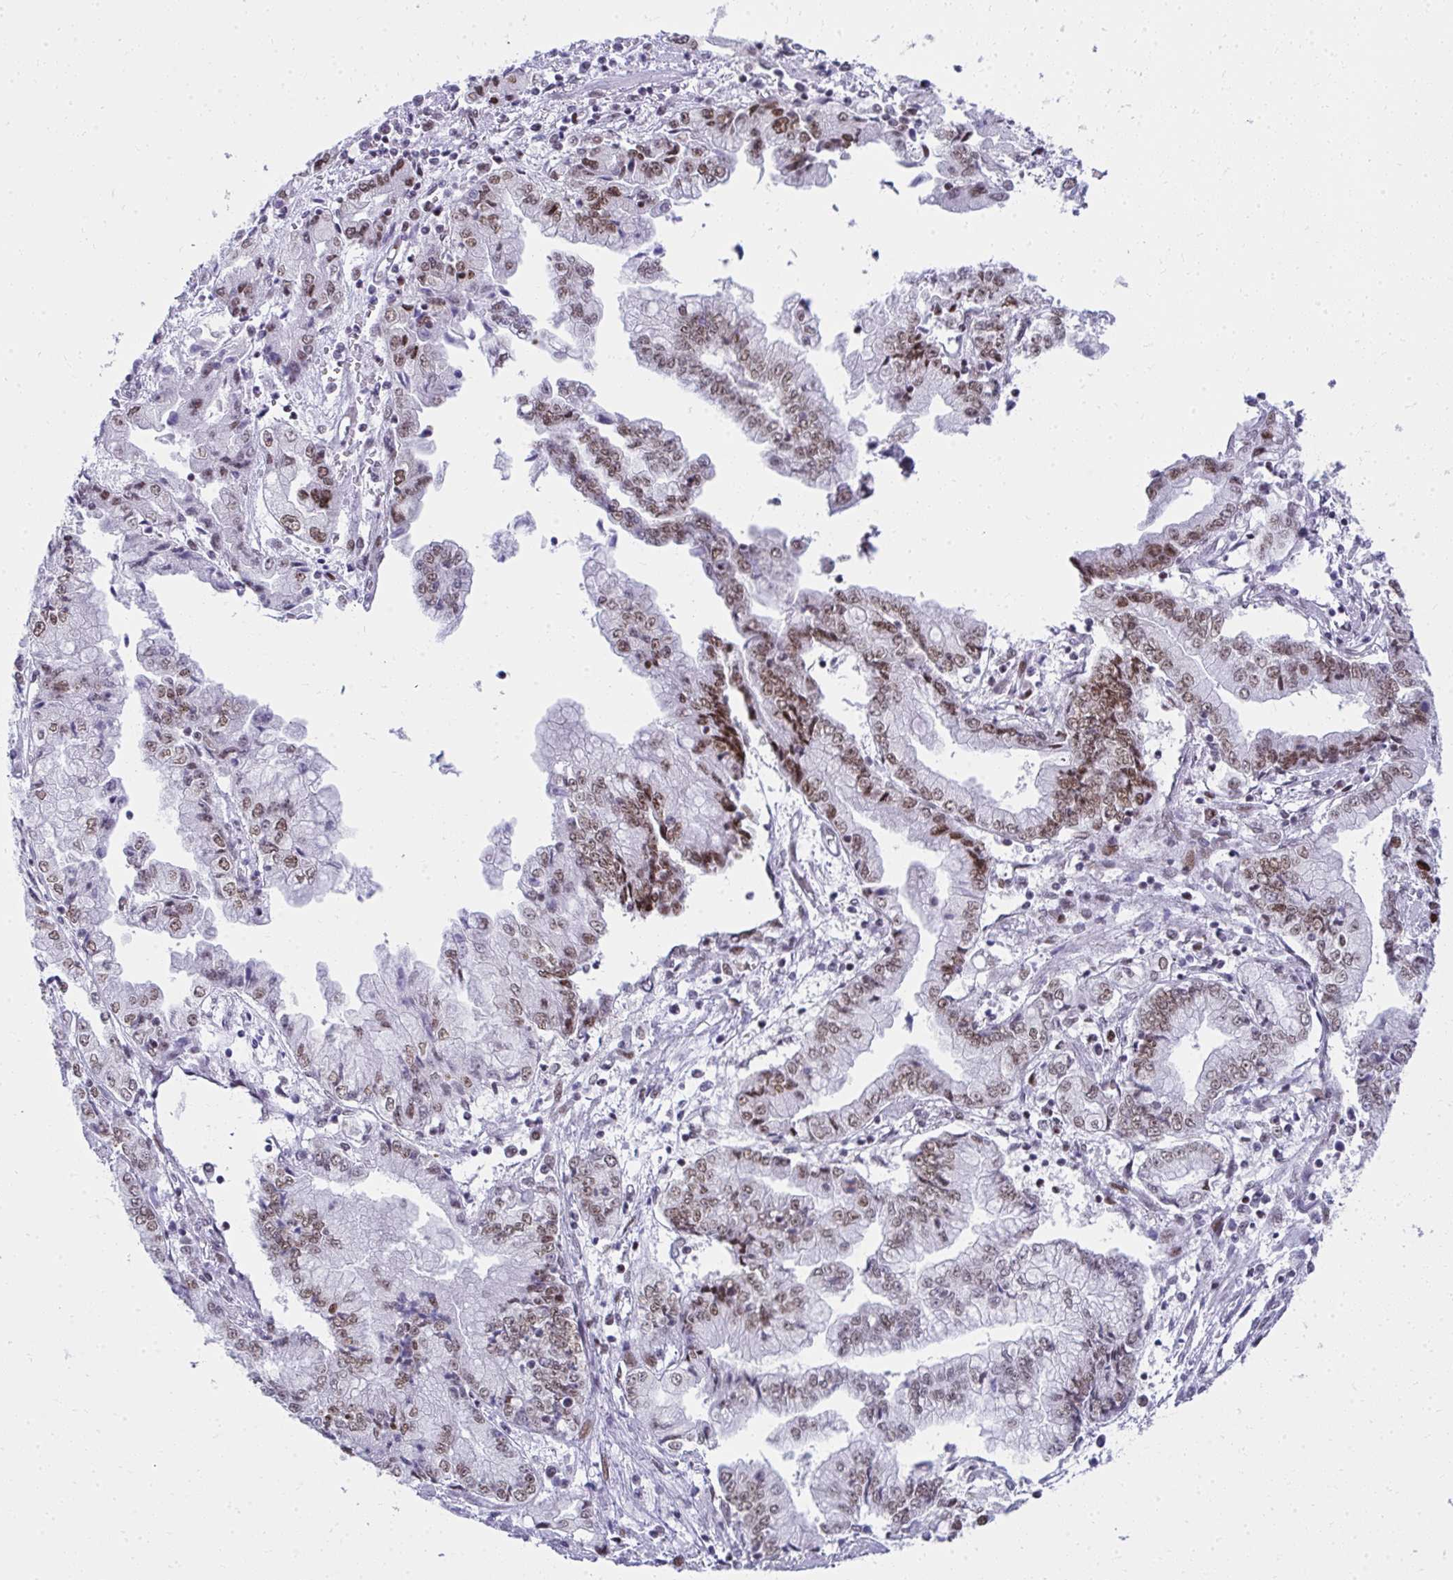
{"staining": {"intensity": "moderate", "quantity": ">75%", "location": "nuclear"}, "tissue": "stomach cancer", "cell_type": "Tumor cells", "image_type": "cancer", "snomed": [{"axis": "morphology", "description": "Adenocarcinoma, NOS"}, {"axis": "topography", "description": "Stomach, upper"}], "caption": "Protein expression analysis of stomach cancer demonstrates moderate nuclear positivity in about >75% of tumor cells. (DAB (3,3'-diaminobenzidine) IHC, brown staining for protein, blue staining for nuclei).", "gene": "GLDN", "patient": {"sex": "female", "age": 74}}